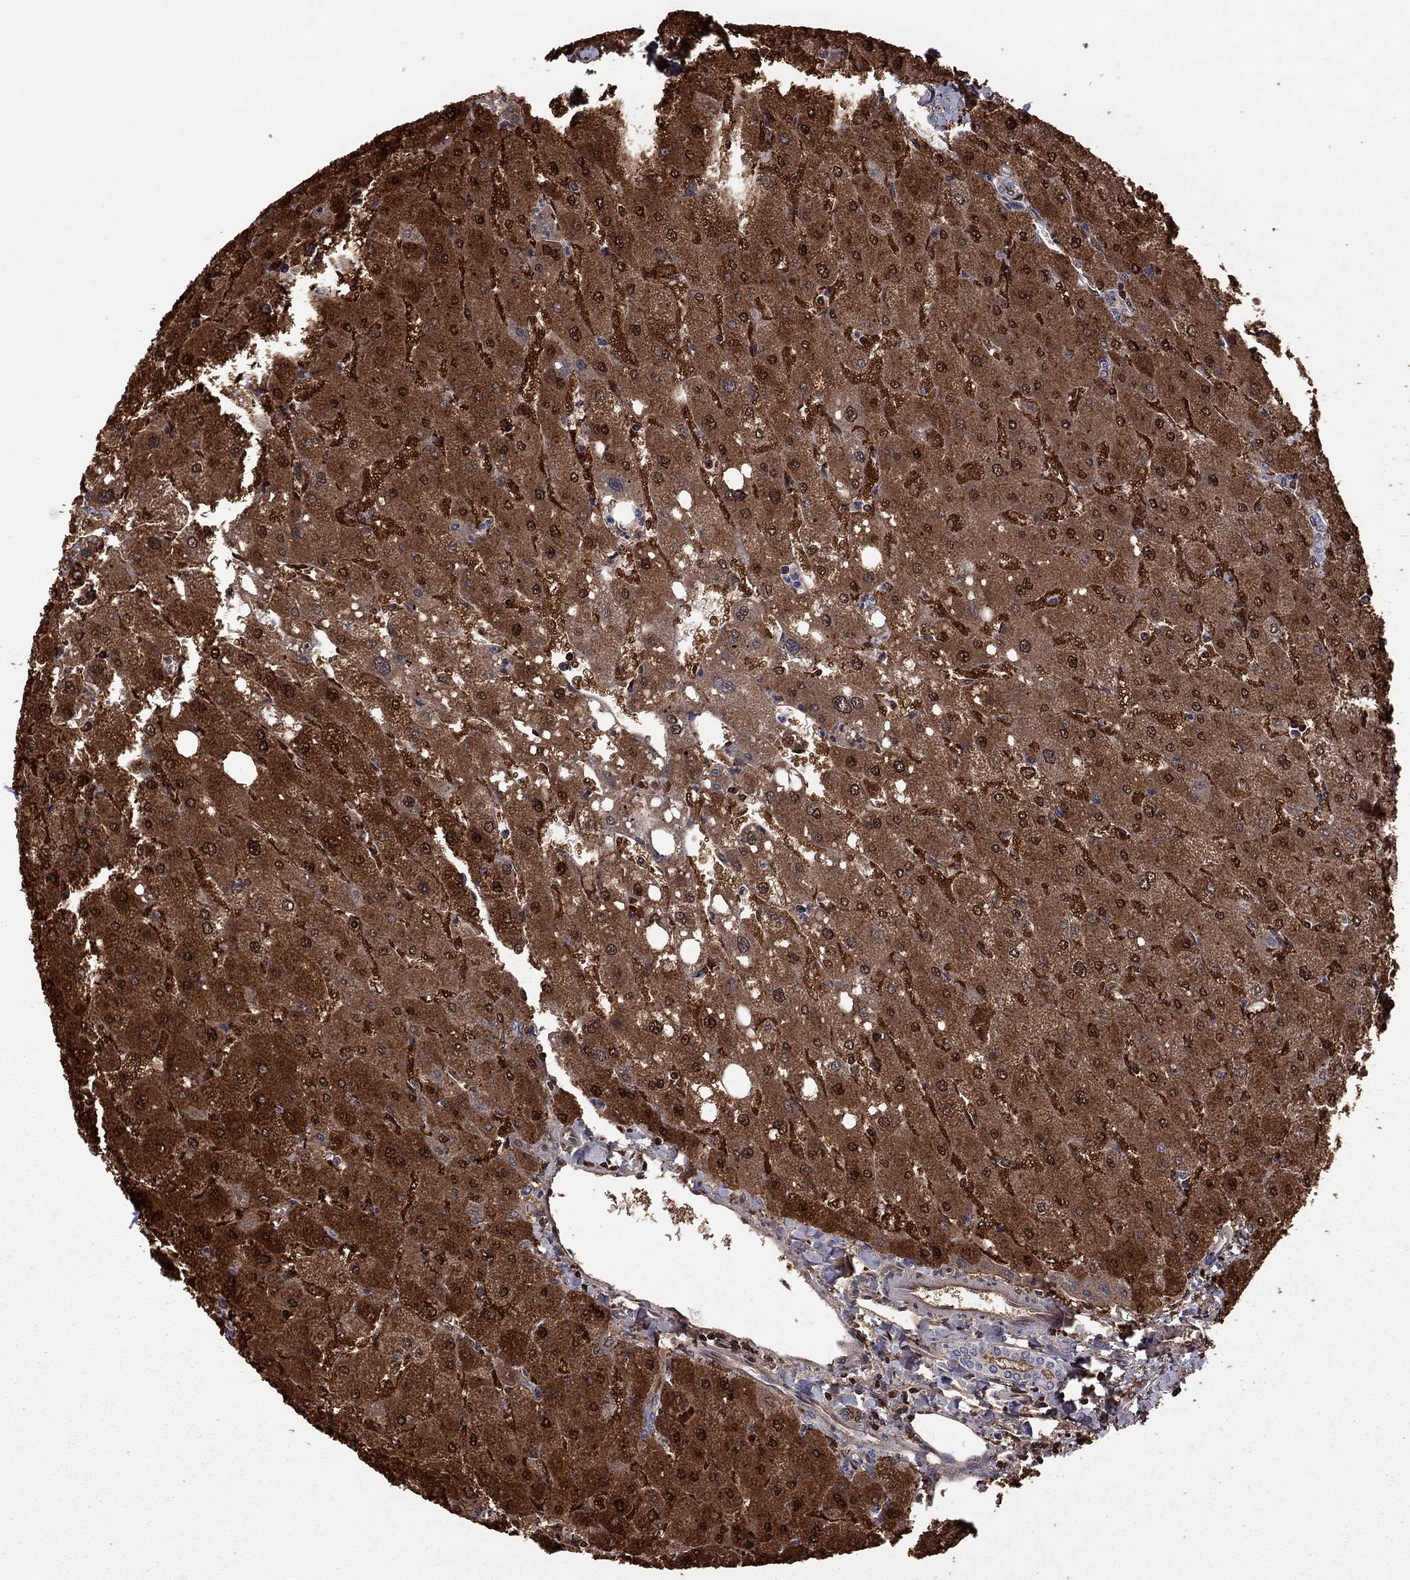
{"staining": {"intensity": "negative", "quantity": "none", "location": "none"}, "tissue": "liver", "cell_type": "Cholangiocytes", "image_type": "normal", "snomed": [{"axis": "morphology", "description": "Normal tissue, NOS"}, {"axis": "topography", "description": "Liver"}], "caption": "Immunohistochemistry photomicrograph of normal liver stained for a protein (brown), which exhibits no staining in cholangiocytes. The staining is performed using DAB brown chromogen with nuclei counter-stained in using hematoxylin.", "gene": "TSNARE1", "patient": {"sex": "male", "age": 67}}